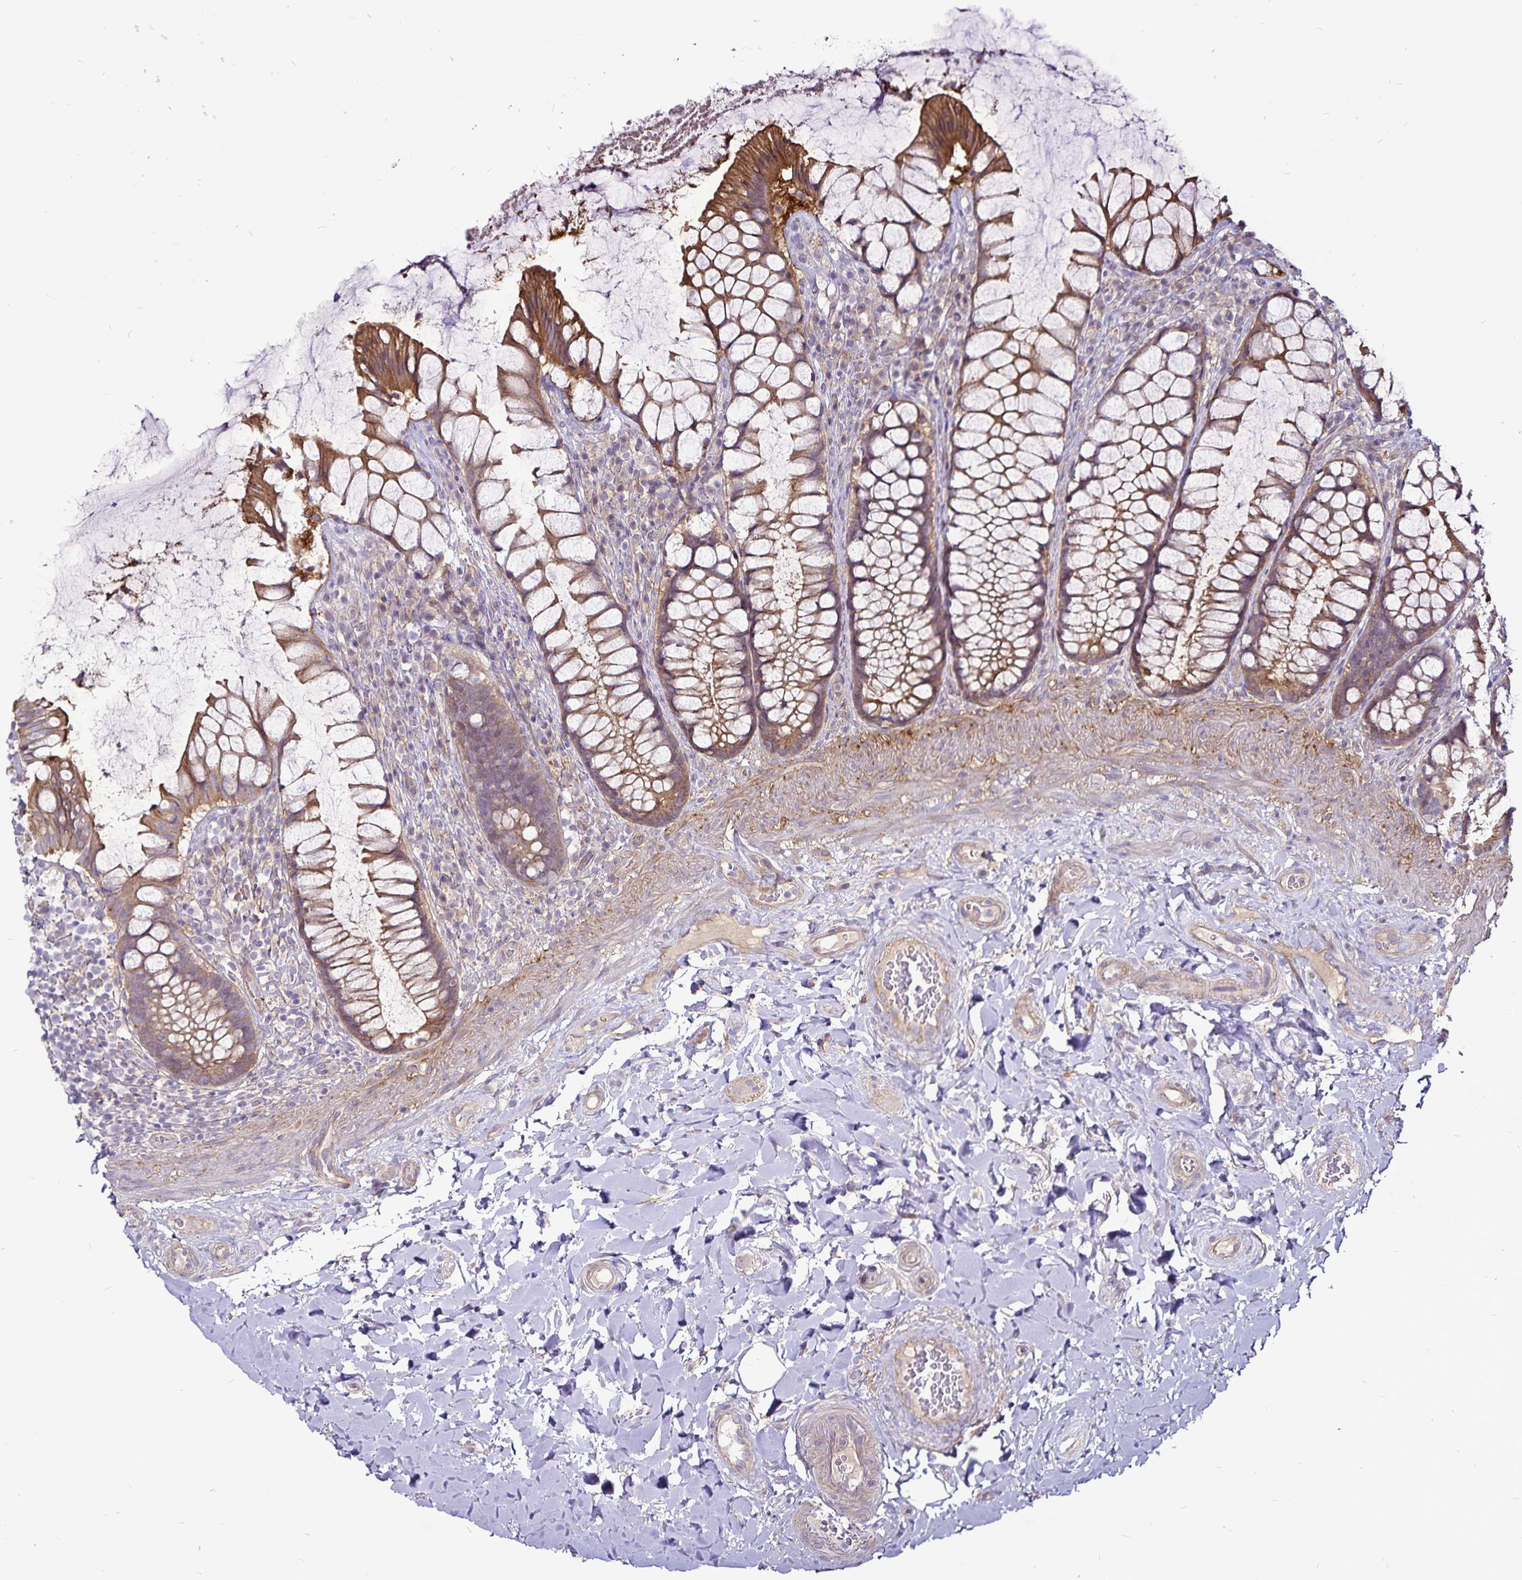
{"staining": {"intensity": "moderate", "quantity": ">75%", "location": "cytoplasmic/membranous"}, "tissue": "rectum", "cell_type": "Glandular cells", "image_type": "normal", "snomed": [{"axis": "morphology", "description": "Normal tissue, NOS"}, {"axis": "topography", "description": "Rectum"}], "caption": "This photomicrograph exhibits IHC staining of benign rectum, with medium moderate cytoplasmic/membranous staining in approximately >75% of glandular cells.", "gene": "GNG12", "patient": {"sex": "female", "age": 58}}